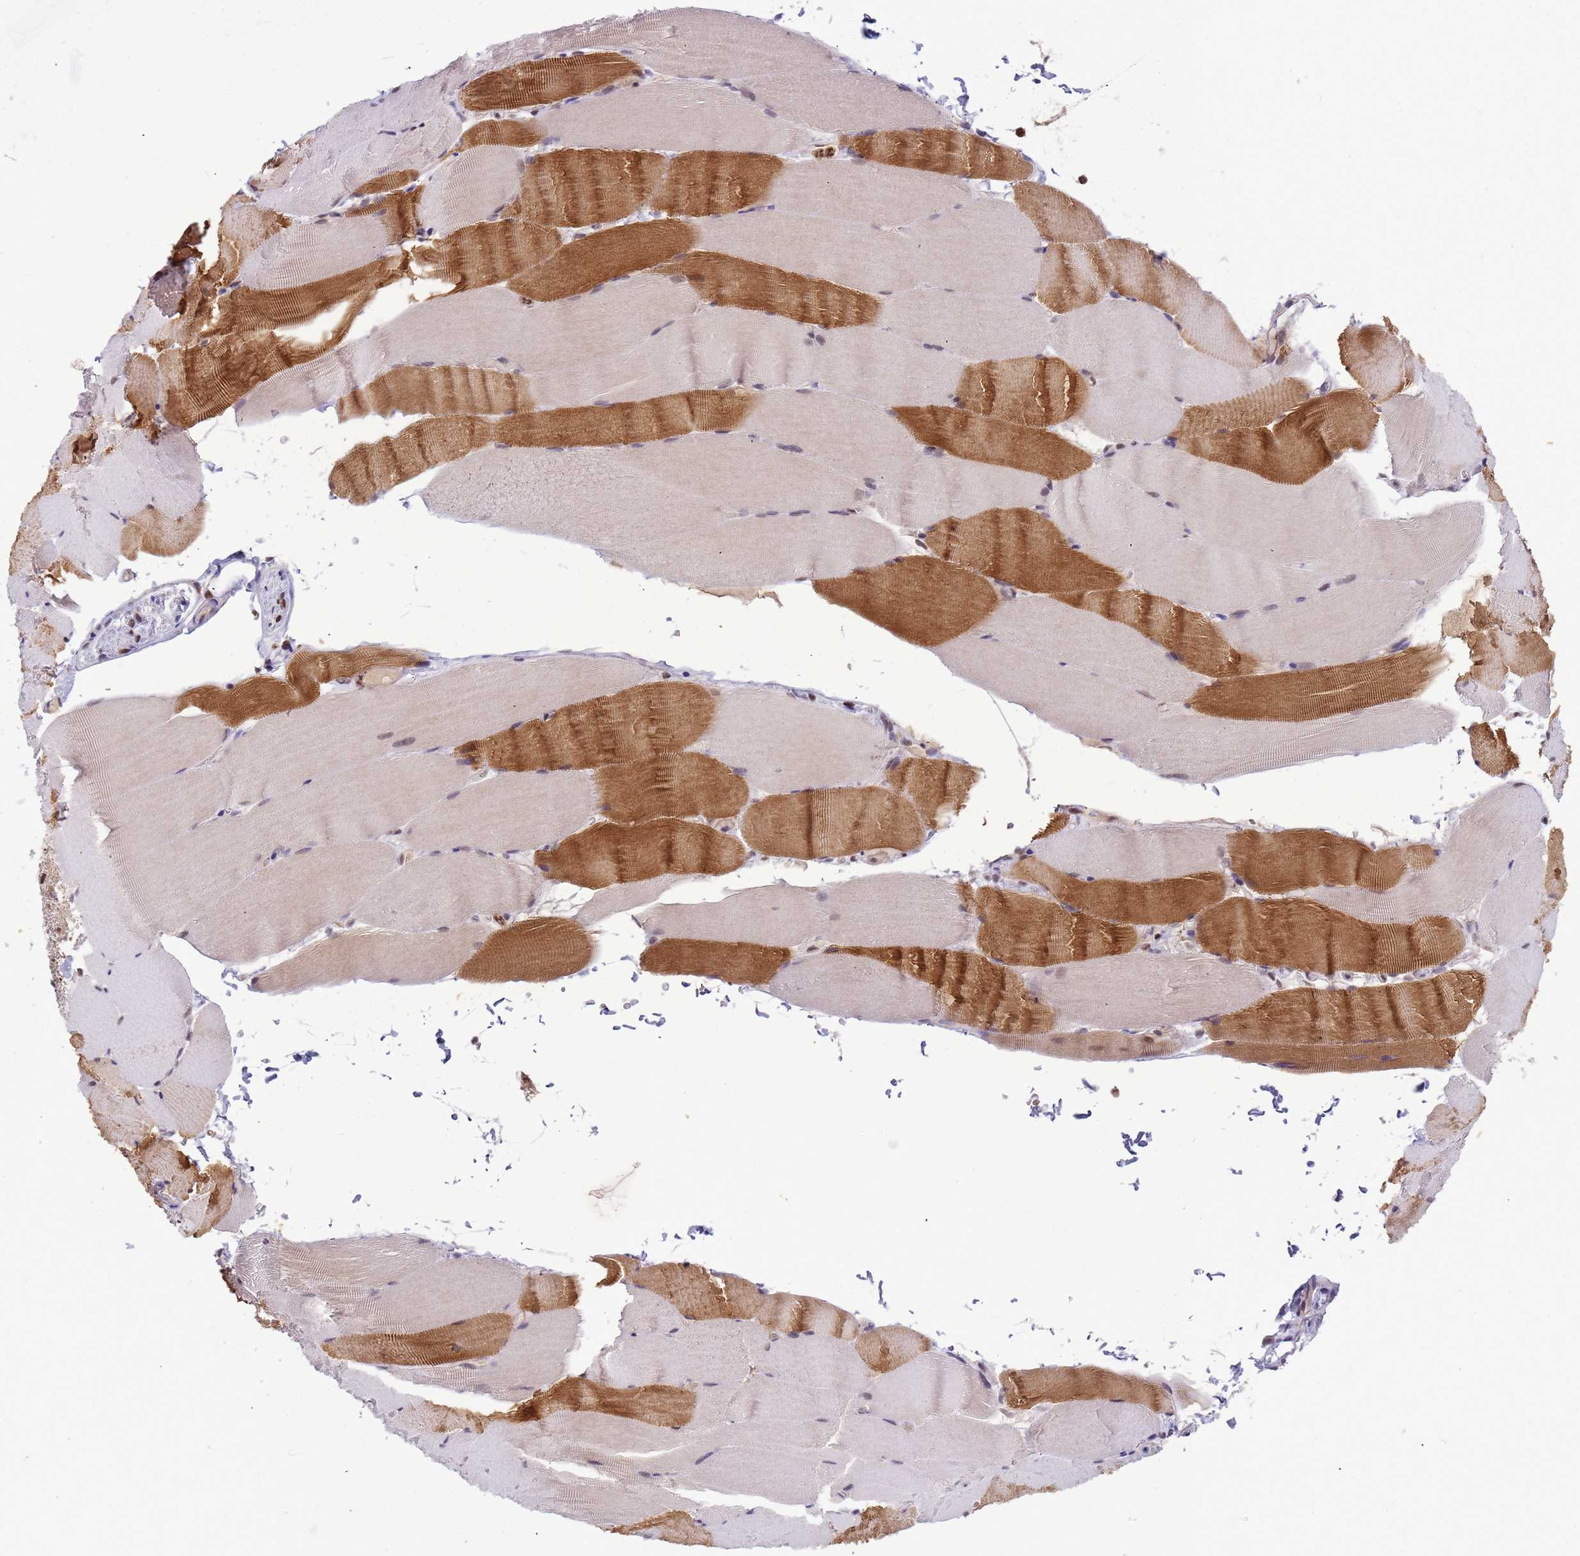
{"staining": {"intensity": "strong", "quantity": "<25%", "location": "cytoplasmic/membranous,nuclear"}, "tissue": "skeletal muscle", "cell_type": "Myocytes", "image_type": "normal", "snomed": [{"axis": "morphology", "description": "Normal tissue, NOS"}, {"axis": "topography", "description": "Skeletal muscle"}, {"axis": "topography", "description": "Parathyroid gland"}], "caption": "Immunohistochemistry staining of unremarkable skeletal muscle, which reveals medium levels of strong cytoplasmic/membranous,nuclear staining in approximately <25% of myocytes indicating strong cytoplasmic/membranous,nuclear protein expression. The staining was performed using DAB (3,3'-diaminobenzidine) (brown) for protein detection and nuclei were counterstained in hematoxylin (blue).", "gene": "CD53", "patient": {"sex": "female", "age": 37}}